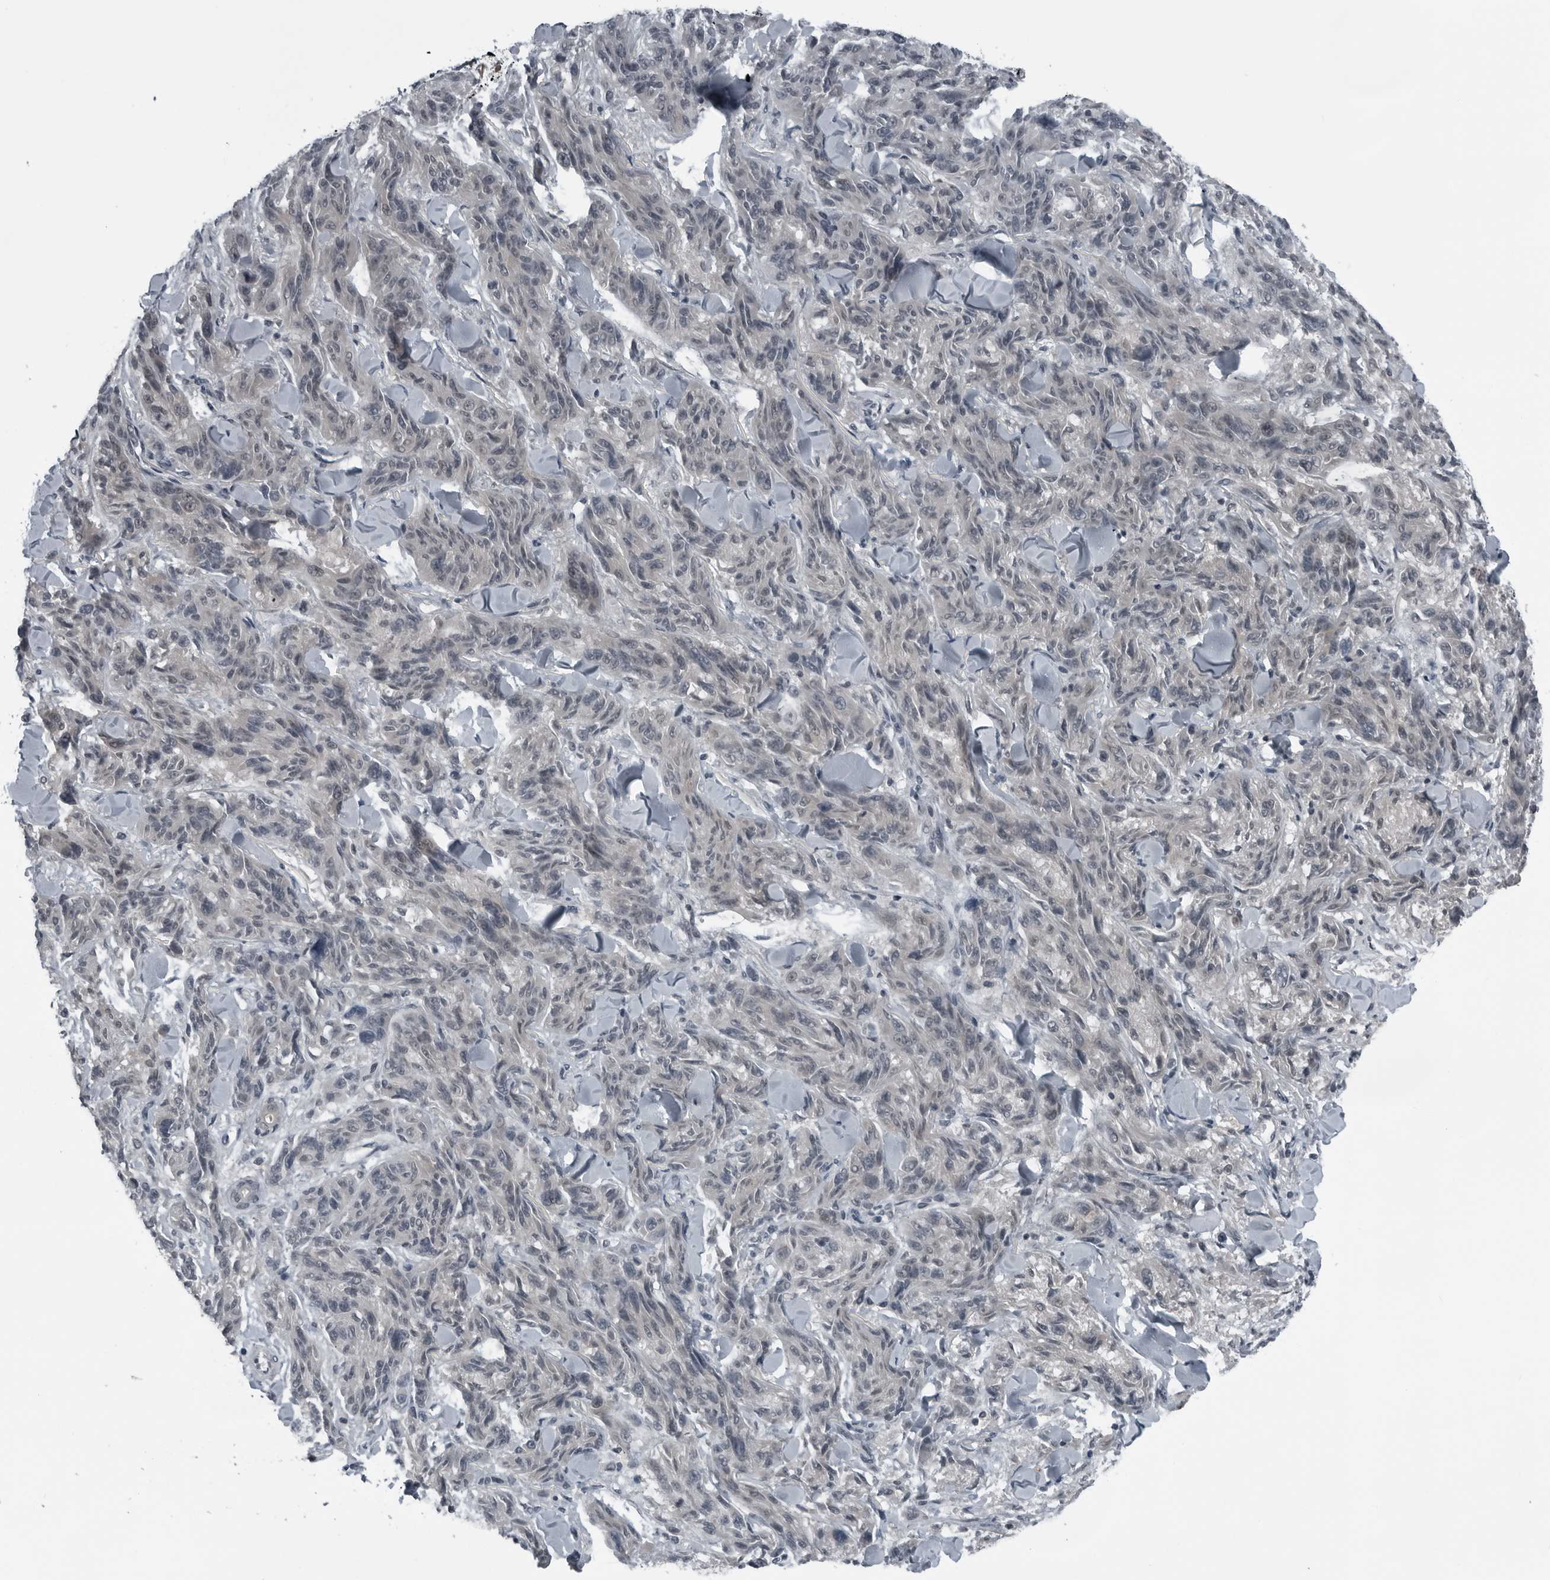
{"staining": {"intensity": "negative", "quantity": "none", "location": "none"}, "tissue": "melanoma", "cell_type": "Tumor cells", "image_type": "cancer", "snomed": [{"axis": "morphology", "description": "Malignant melanoma, NOS"}, {"axis": "topography", "description": "Skin"}], "caption": "An immunohistochemistry (IHC) image of malignant melanoma is shown. There is no staining in tumor cells of malignant melanoma.", "gene": "GAK", "patient": {"sex": "male", "age": 53}}